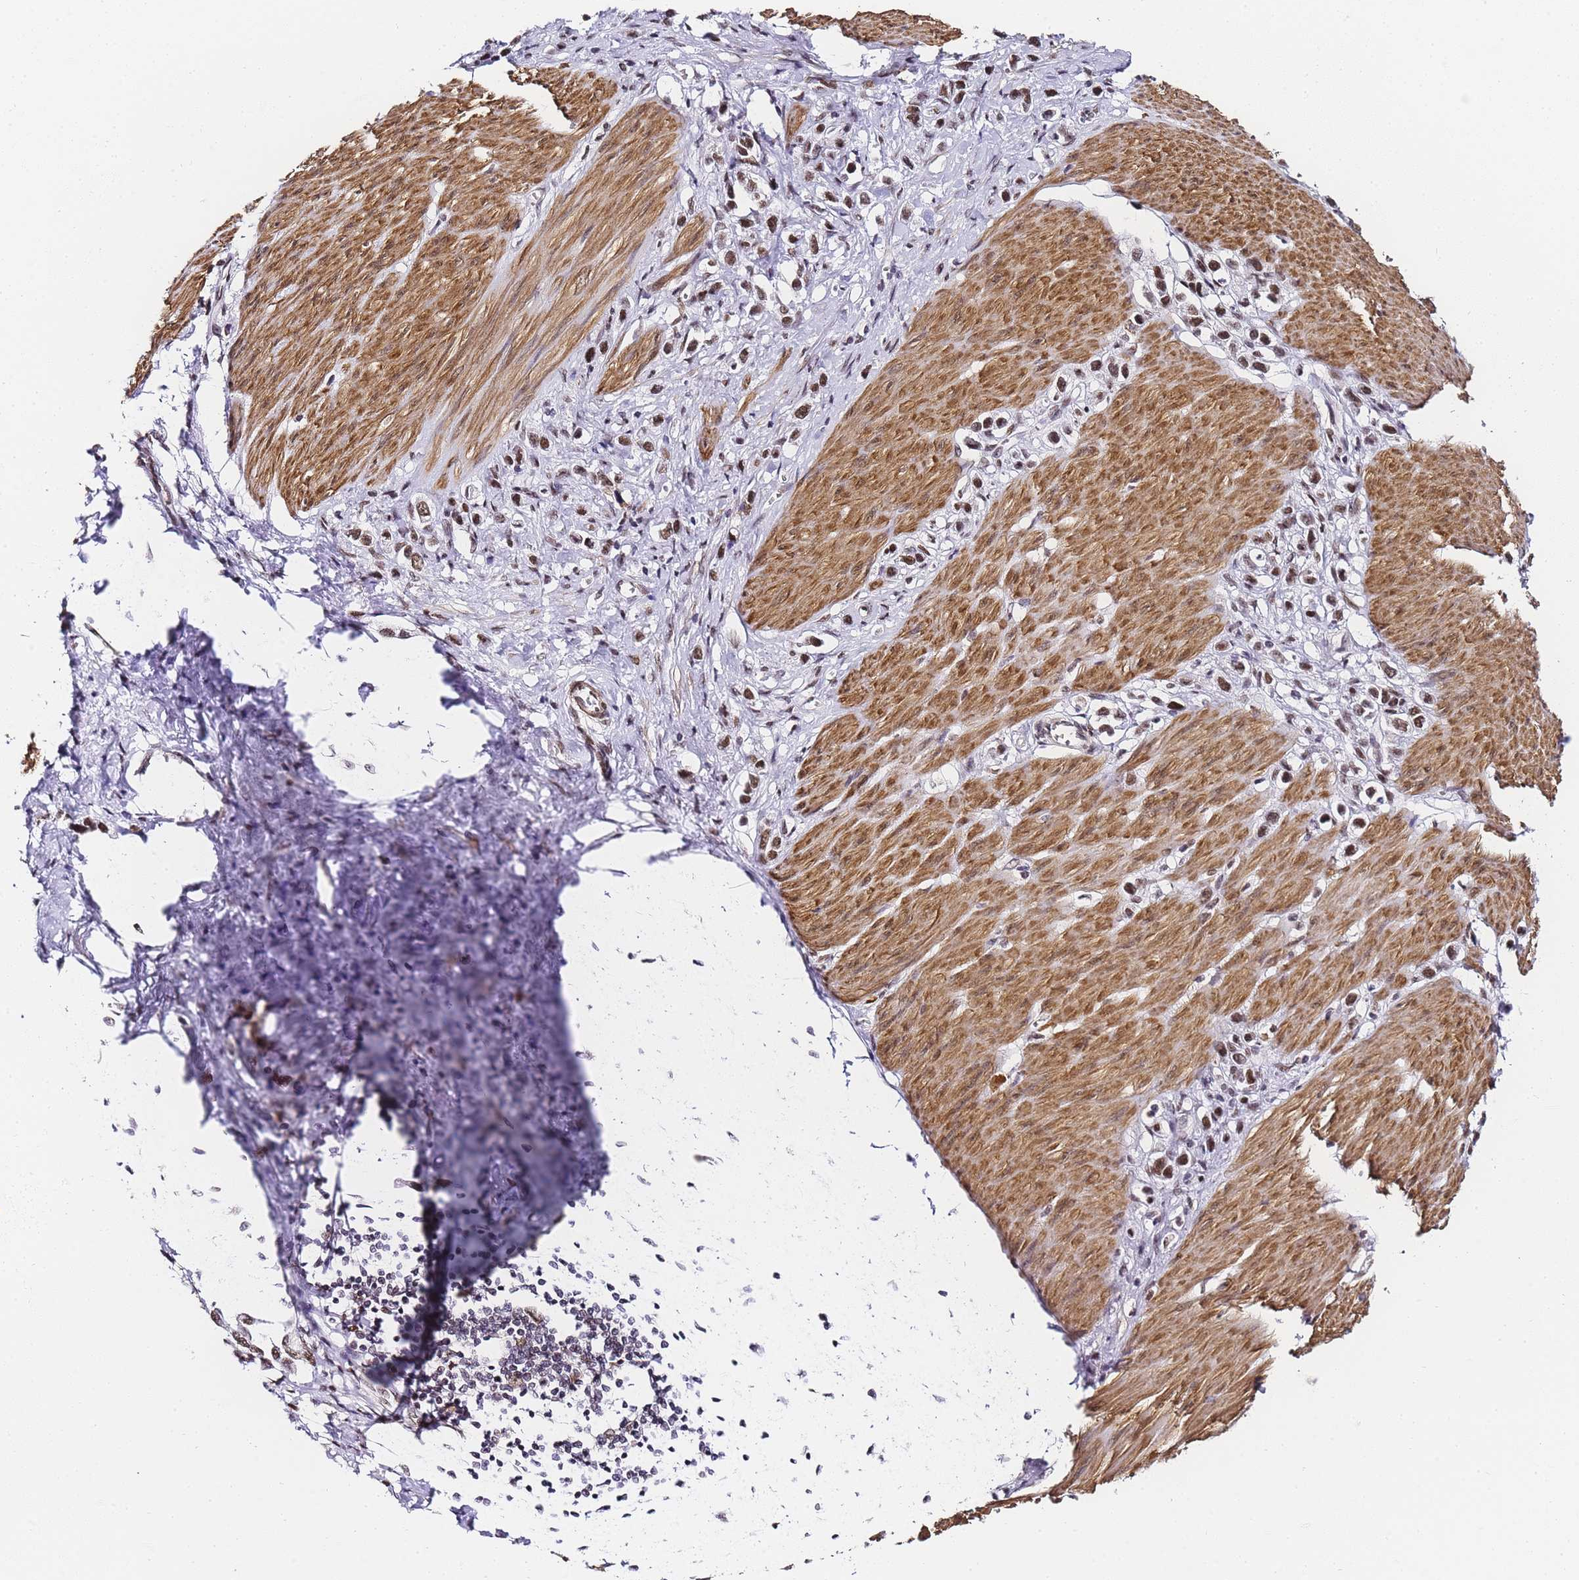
{"staining": {"intensity": "moderate", "quantity": ">75%", "location": "nuclear"}, "tissue": "stomach cancer", "cell_type": "Tumor cells", "image_type": "cancer", "snomed": [{"axis": "morphology", "description": "Normal tissue, NOS"}, {"axis": "morphology", "description": "Adenocarcinoma, NOS"}, {"axis": "topography", "description": "Stomach, upper"}, {"axis": "topography", "description": "Stomach"}], "caption": "Approximately >75% of tumor cells in stomach adenocarcinoma exhibit moderate nuclear protein positivity as visualized by brown immunohistochemical staining.", "gene": "POLR1A", "patient": {"sex": "female", "age": 65}}